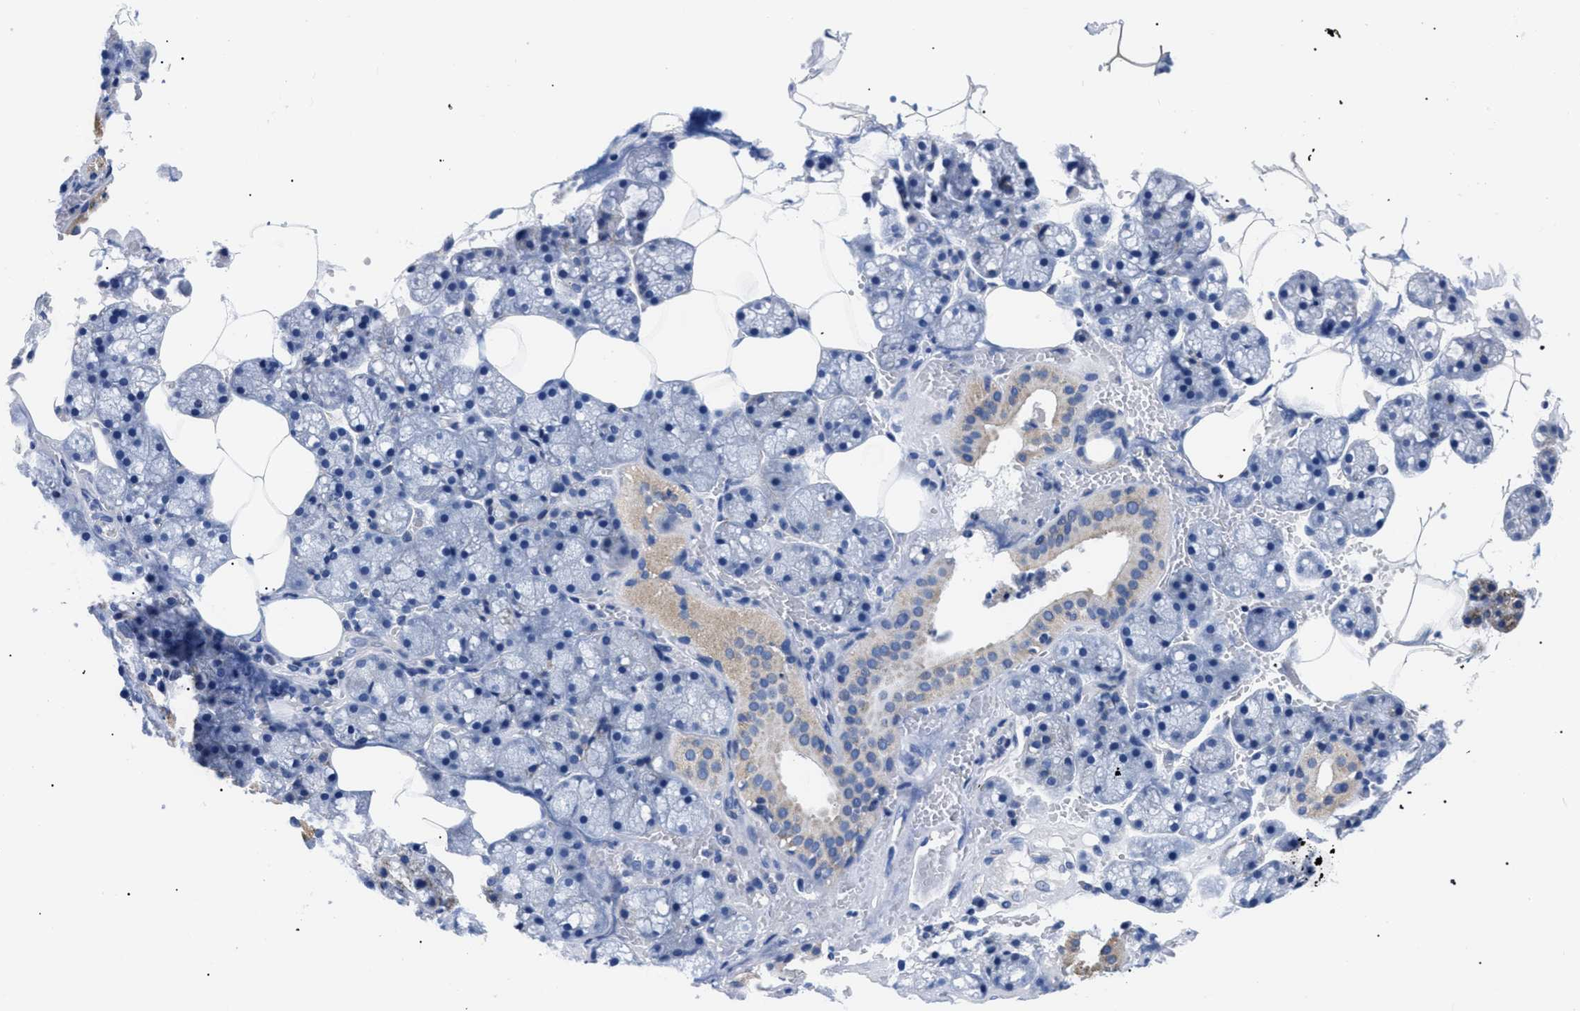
{"staining": {"intensity": "moderate", "quantity": "<25%", "location": "cytoplasmic/membranous"}, "tissue": "salivary gland", "cell_type": "Glandular cells", "image_type": "normal", "snomed": [{"axis": "morphology", "description": "Normal tissue, NOS"}, {"axis": "topography", "description": "Salivary gland"}], "caption": "DAB immunohistochemical staining of benign human salivary gland exhibits moderate cytoplasmic/membranous protein expression in about <25% of glandular cells. Immunohistochemistry (ihc) stains the protein of interest in brown and the nuclei are stained blue.", "gene": "GPR149", "patient": {"sex": "male", "age": 62}}